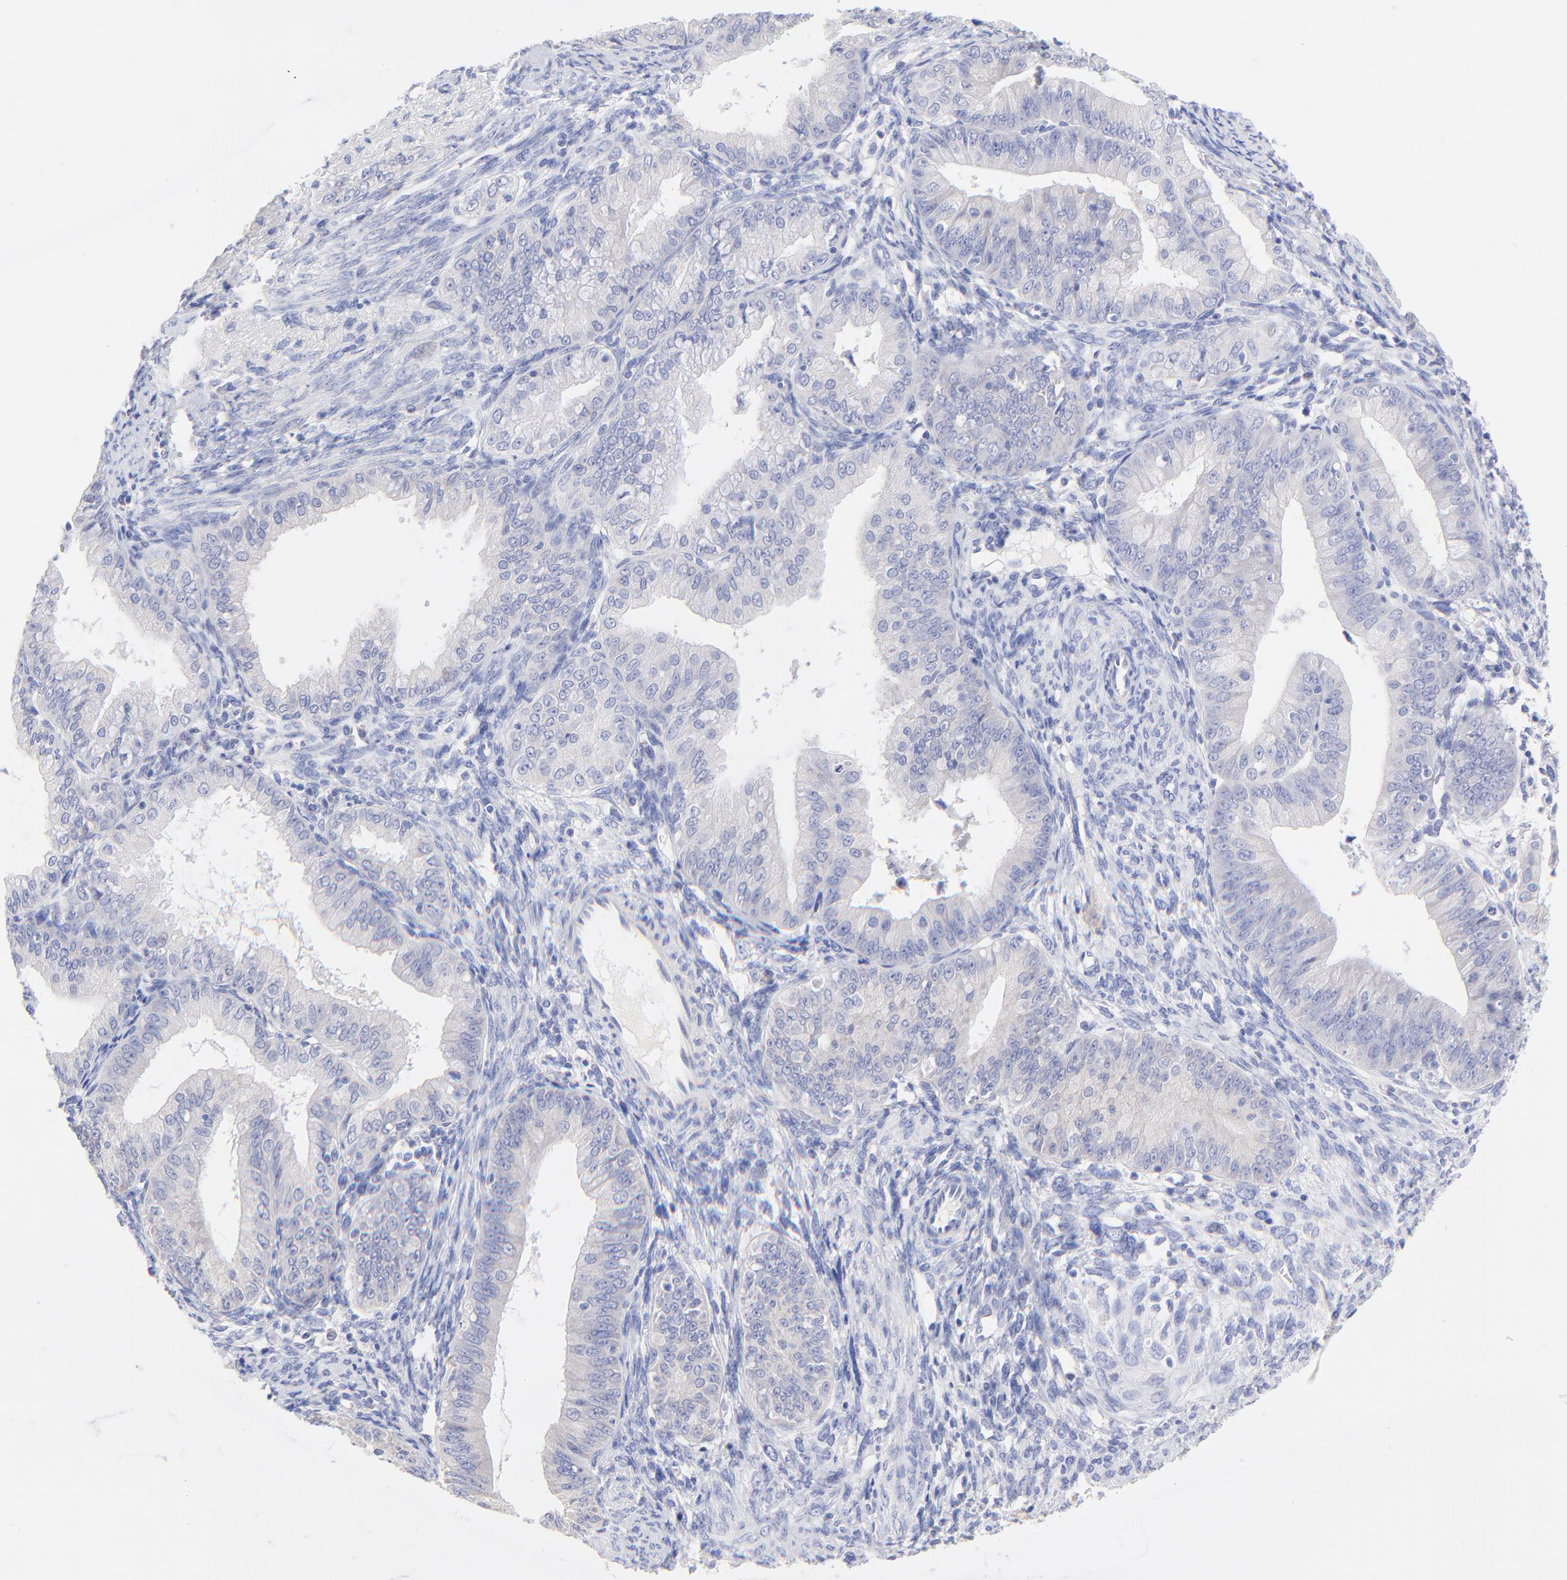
{"staining": {"intensity": "negative", "quantity": "none", "location": "none"}, "tissue": "endometrial cancer", "cell_type": "Tumor cells", "image_type": "cancer", "snomed": [{"axis": "morphology", "description": "Adenocarcinoma, NOS"}, {"axis": "topography", "description": "Endometrium"}], "caption": "IHC photomicrograph of adenocarcinoma (endometrial) stained for a protein (brown), which reveals no expression in tumor cells. (Brightfield microscopy of DAB (3,3'-diaminobenzidine) immunohistochemistry (IHC) at high magnification).", "gene": "EBP", "patient": {"sex": "female", "age": 76}}